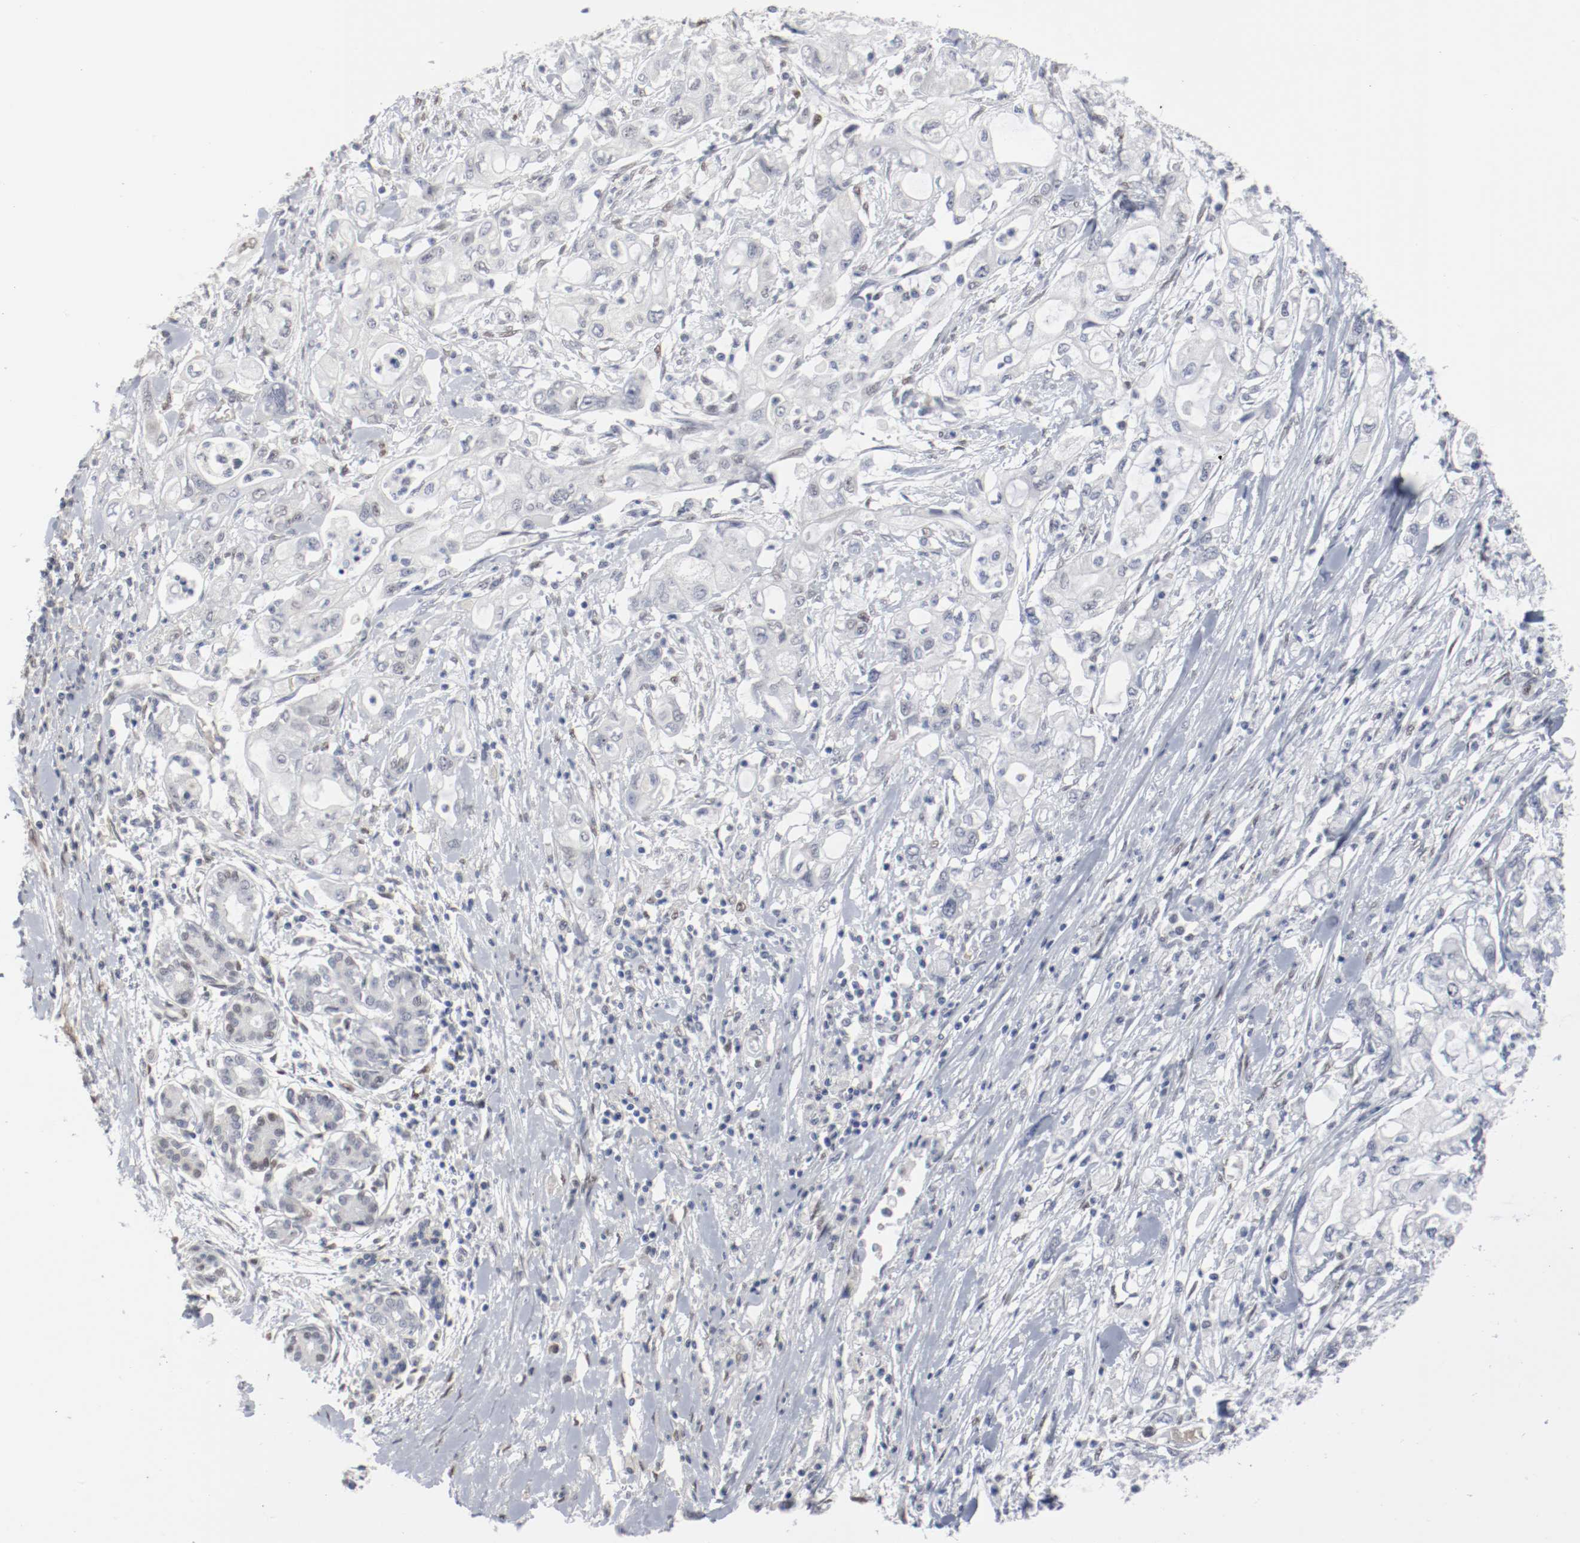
{"staining": {"intensity": "negative", "quantity": "none", "location": "none"}, "tissue": "pancreatic cancer", "cell_type": "Tumor cells", "image_type": "cancer", "snomed": [{"axis": "morphology", "description": "Adenocarcinoma, NOS"}, {"axis": "topography", "description": "Pancreas"}], "caption": "IHC histopathology image of neoplastic tissue: pancreatic adenocarcinoma stained with DAB exhibits no significant protein positivity in tumor cells.", "gene": "ATF7", "patient": {"sex": "male", "age": 79}}